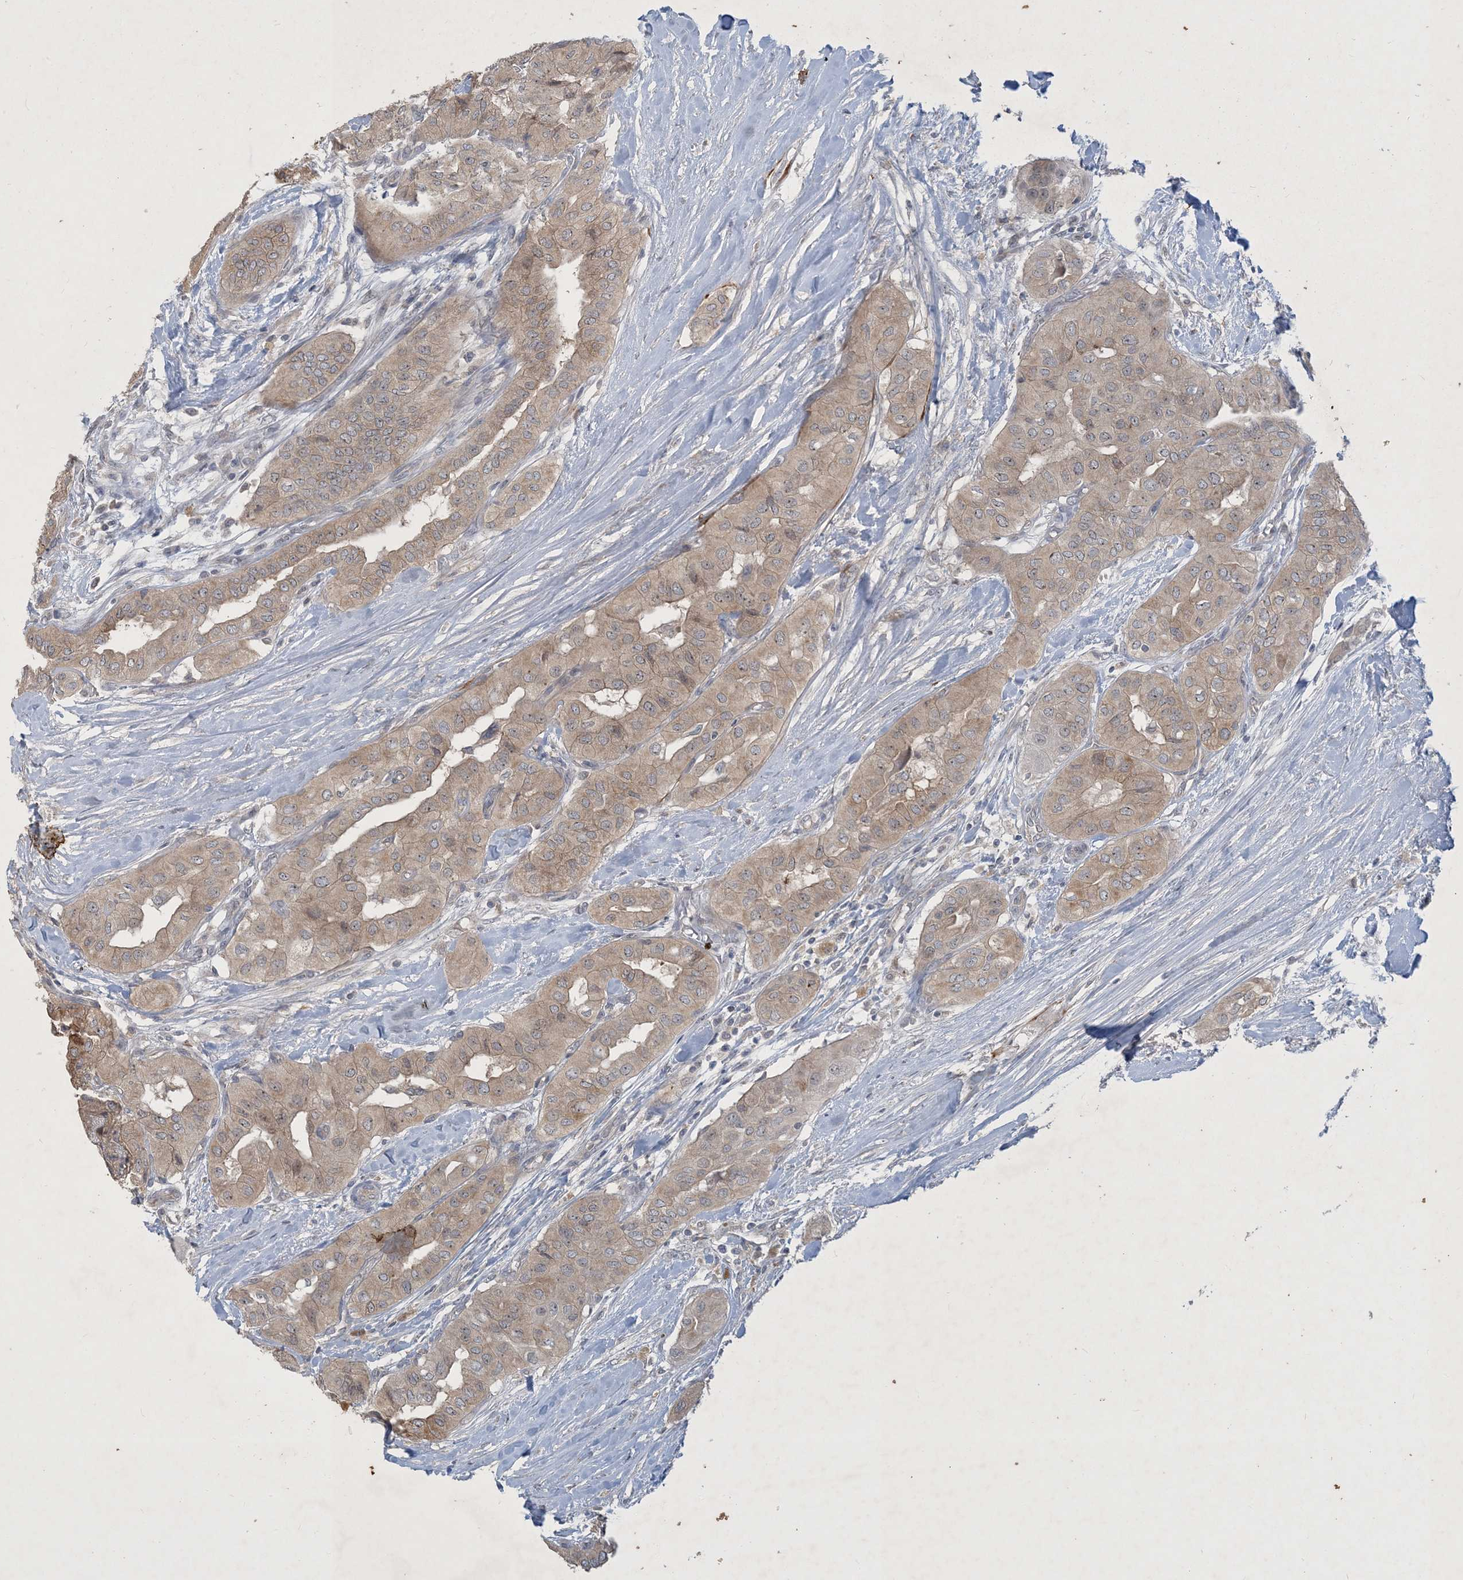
{"staining": {"intensity": "weak", "quantity": "25%-75%", "location": "cytoplasmic/membranous"}, "tissue": "thyroid cancer", "cell_type": "Tumor cells", "image_type": "cancer", "snomed": [{"axis": "morphology", "description": "Papillary adenocarcinoma, NOS"}, {"axis": "topography", "description": "Thyroid gland"}], "caption": "Protein expression analysis of human thyroid cancer (papillary adenocarcinoma) reveals weak cytoplasmic/membranous expression in approximately 25%-75% of tumor cells.", "gene": "CDS1", "patient": {"sex": "female", "age": 59}}